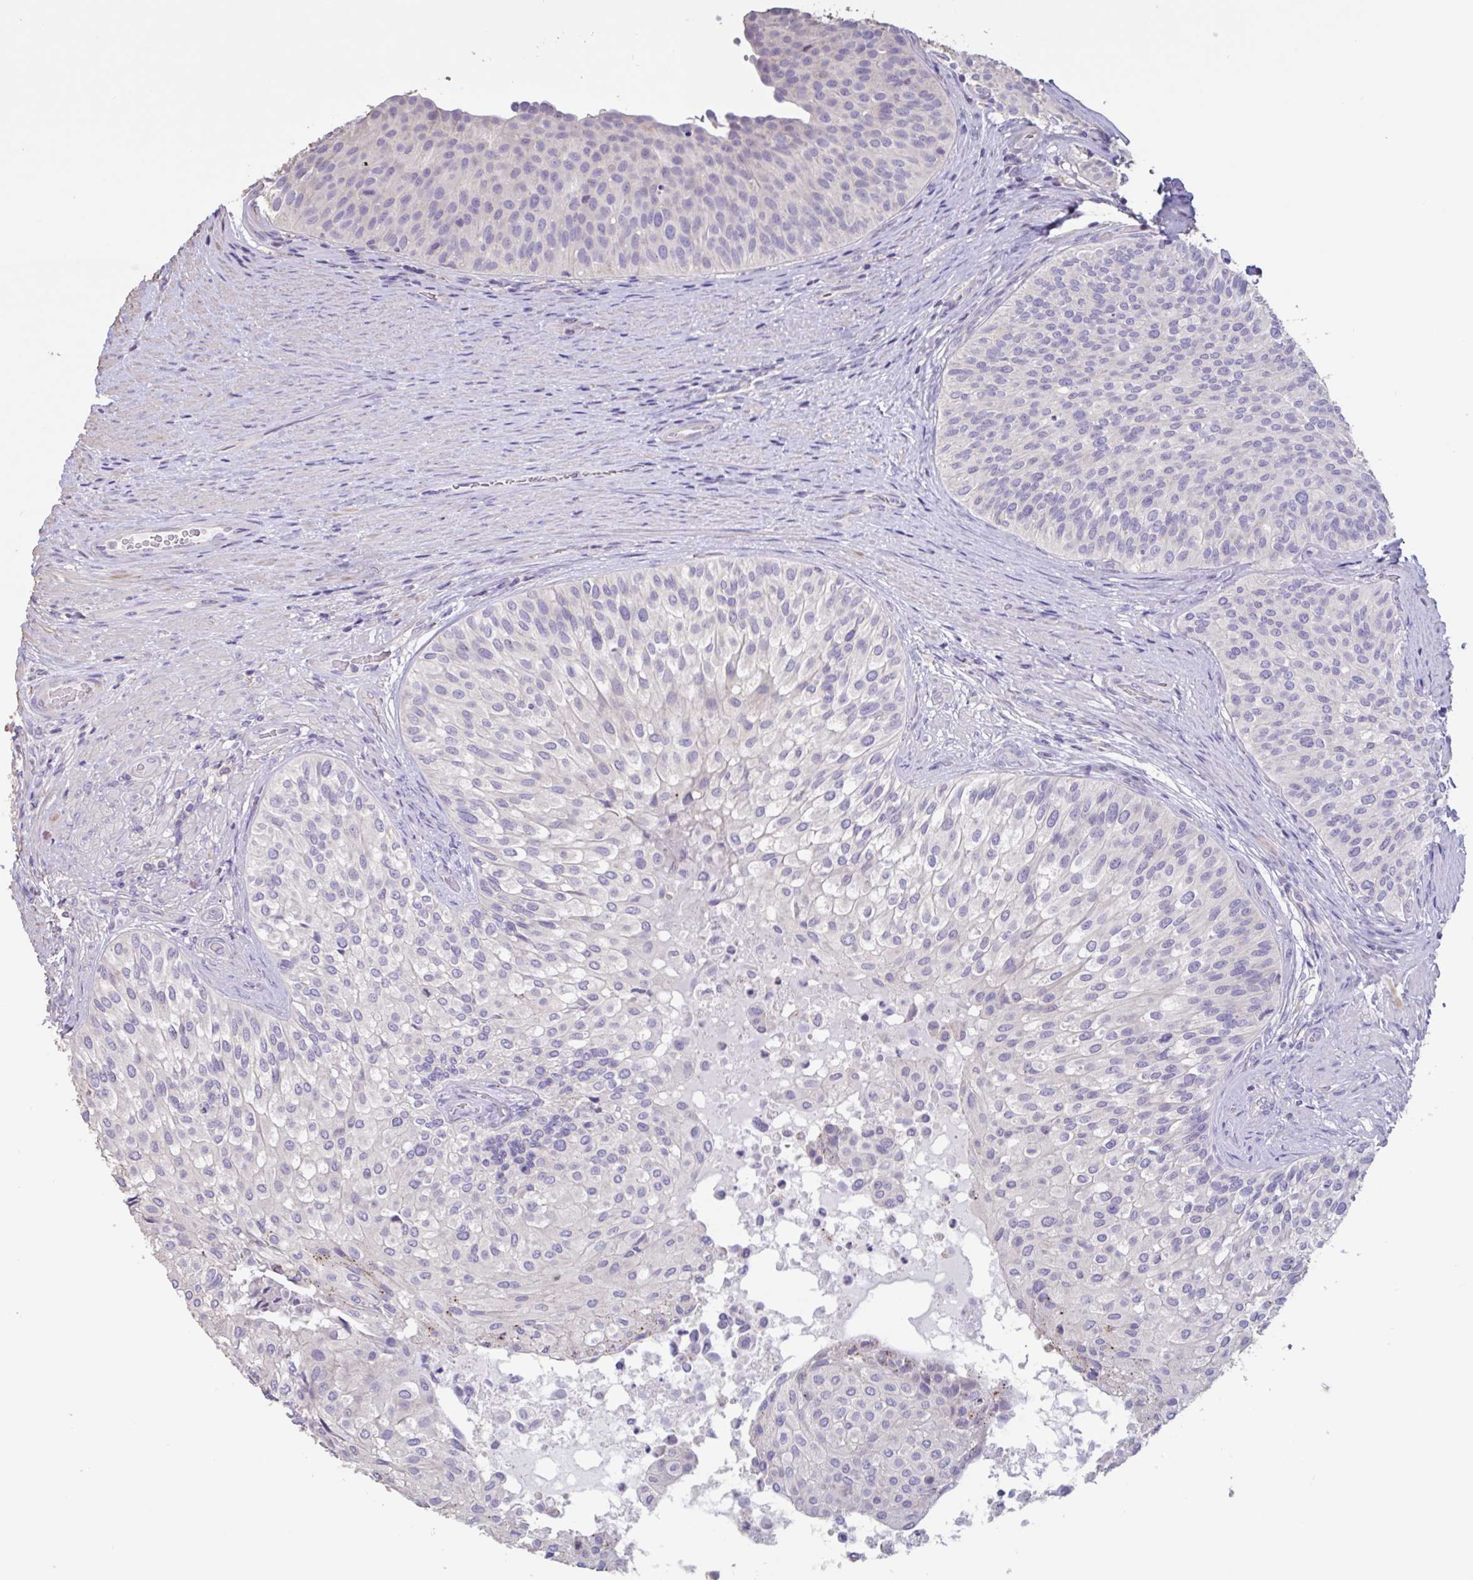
{"staining": {"intensity": "moderate", "quantity": "<25%", "location": "cytoplasmic/membranous"}, "tissue": "urinary bladder", "cell_type": "Urothelial cells", "image_type": "normal", "snomed": [{"axis": "morphology", "description": "Normal tissue, NOS"}, {"axis": "topography", "description": "Urinary bladder"}, {"axis": "topography", "description": "Prostate"}], "caption": "Immunohistochemistry (IHC) micrograph of benign human urinary bladder stained for a protein (brown), which reveals low levels of moderate cytoplasmic/membranous staining in approximately <25% of urothelial cells.", "gene": "CHMP5", "patient": {"sex": "male", "age": 77}}